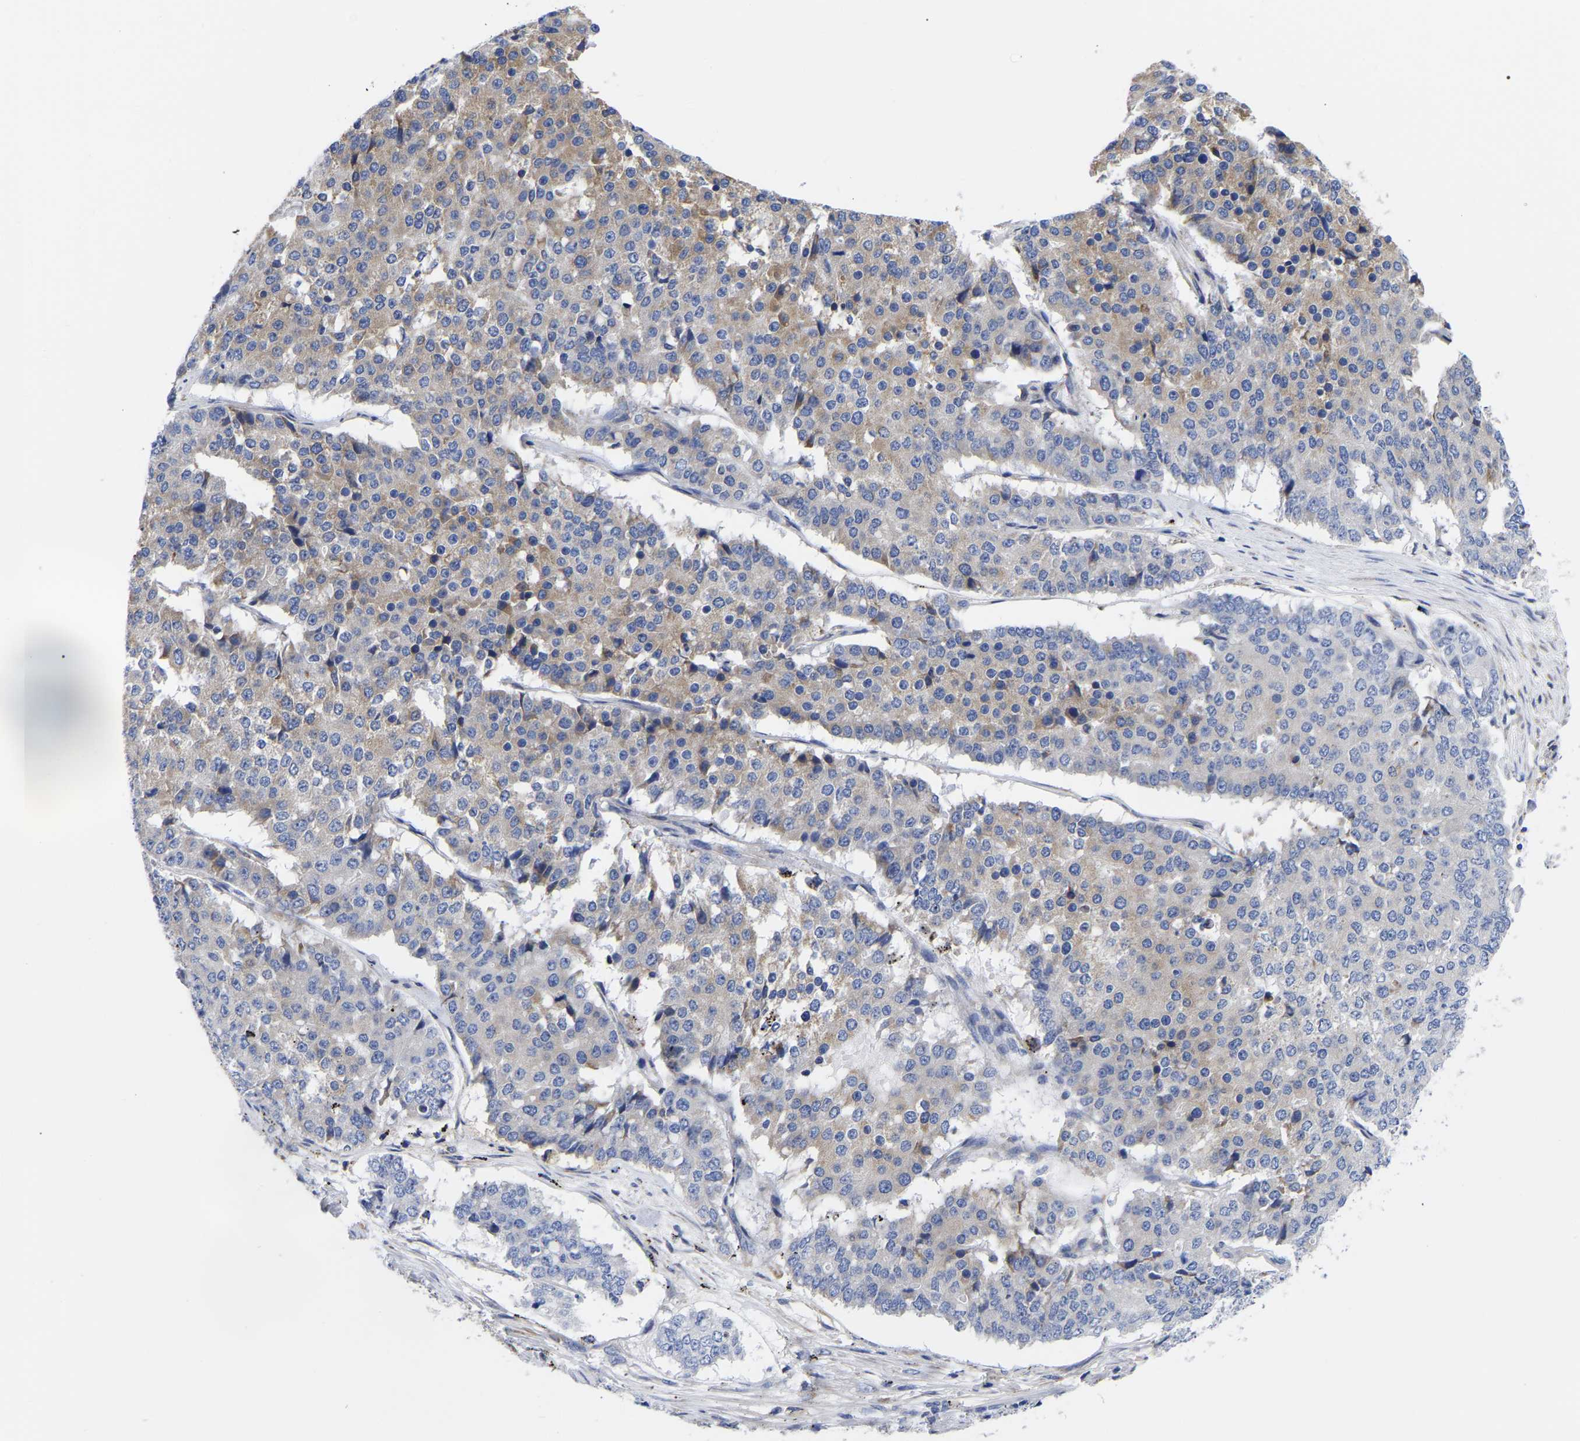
{"staining": {"intensity": "moderate", "quantity": "<25%", "location": "cytoplasmic/membranous"}, "tissue": "pancreatic cancer", "cell_type": "Tumor cells", "image_type": "cancer", "snomed": [{"axis": "morphology", "description": "Adenocarcinoma, NOS"}, {"axis": "topography", "description": "Pancreas"}], "caption": "Moderate cytoplasmic/membranous protein expression is identified in approximately <25% of tumor cells in pancreatic cancer (adenocarcinoma). Nuclei are stained in blue.", "gene": "CFAP298", "patient": {"sex": "male", "age": 50}}